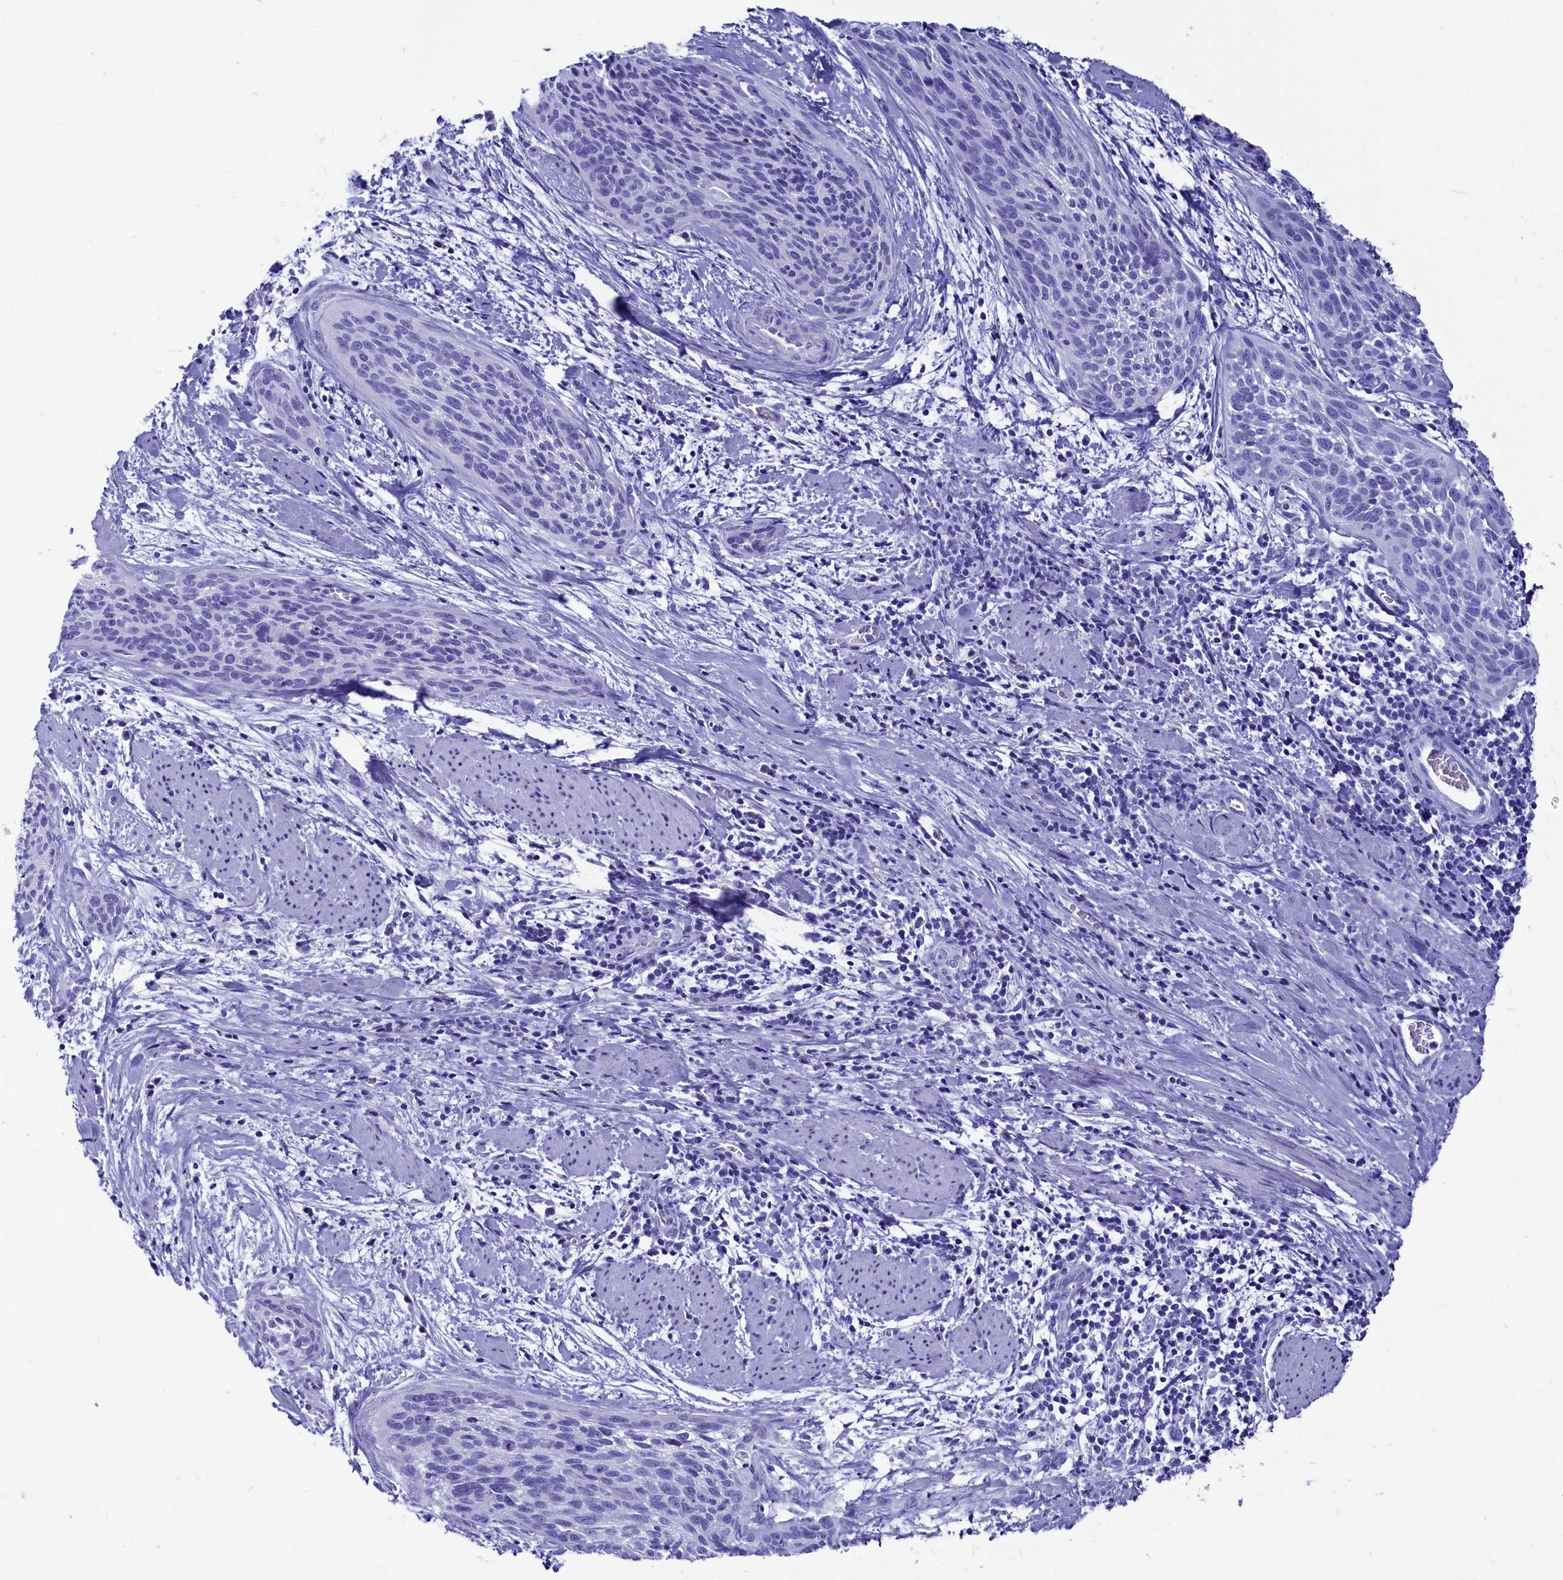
{"staining": {"intensity": "negative", "quantity": "none", "location": "none"}, "tissue": "cervical cancer", "cell_type": "Tumor cells", "image_type": "cancer", "snomed": [{"axis": "morphology", "description": "Squamous cell carcinoma, NOS"}, {"axis": "topography", "description": "Cervix"}], "caption": "Immunohistochemical staining of human cervical cancer (squamous cell carcinoma) displays no significant staining in tumor cells.", "gene": "ANKRD29", "patient": {"sex": "female", "age": 55}}